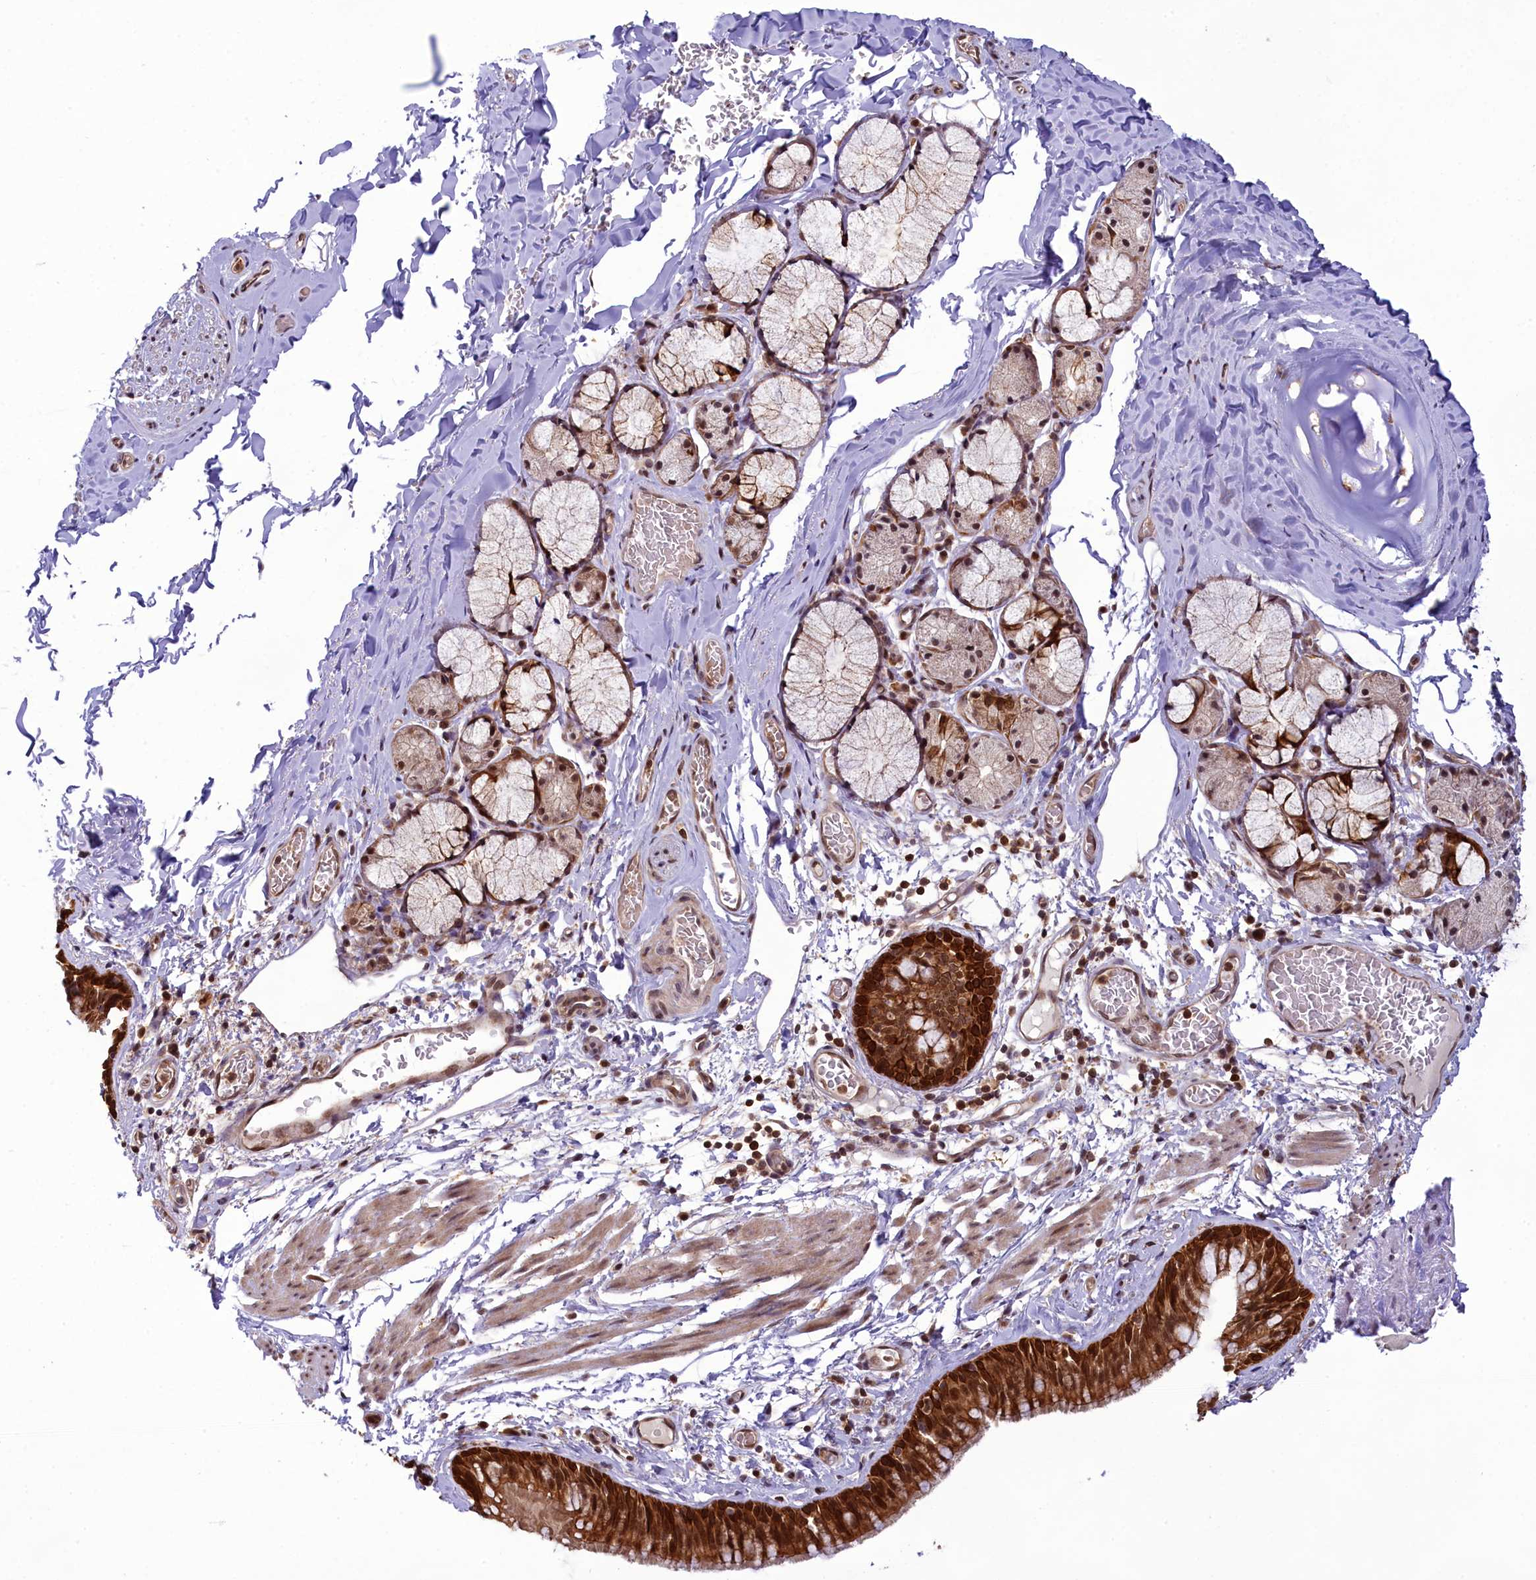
{"staining": {"intensity": "strong", "quantity": ">75%", "location": "cytoplasmic/membranous,nuclear"}, "tissue": "bronchus", "cell_type": "Respiratory epithelial cells", "image_type": "normal", "snomed": [{"axis": "morphology", "description": "Normal tissue, NOS"}, {"axis": "topography", "description": "Cartilage tissue"}, {"axis": "topography", "description": "Bronchus"}], "caption": "An image showing strong cytoplasmic/membranous,nuclear expression in about >75% of respiratory epithelial cells in benign bronchus, as visualized by brown immunohistochemical staining.", "gene": "CARD8", "patient": {"sex": "female", "age": 36}}